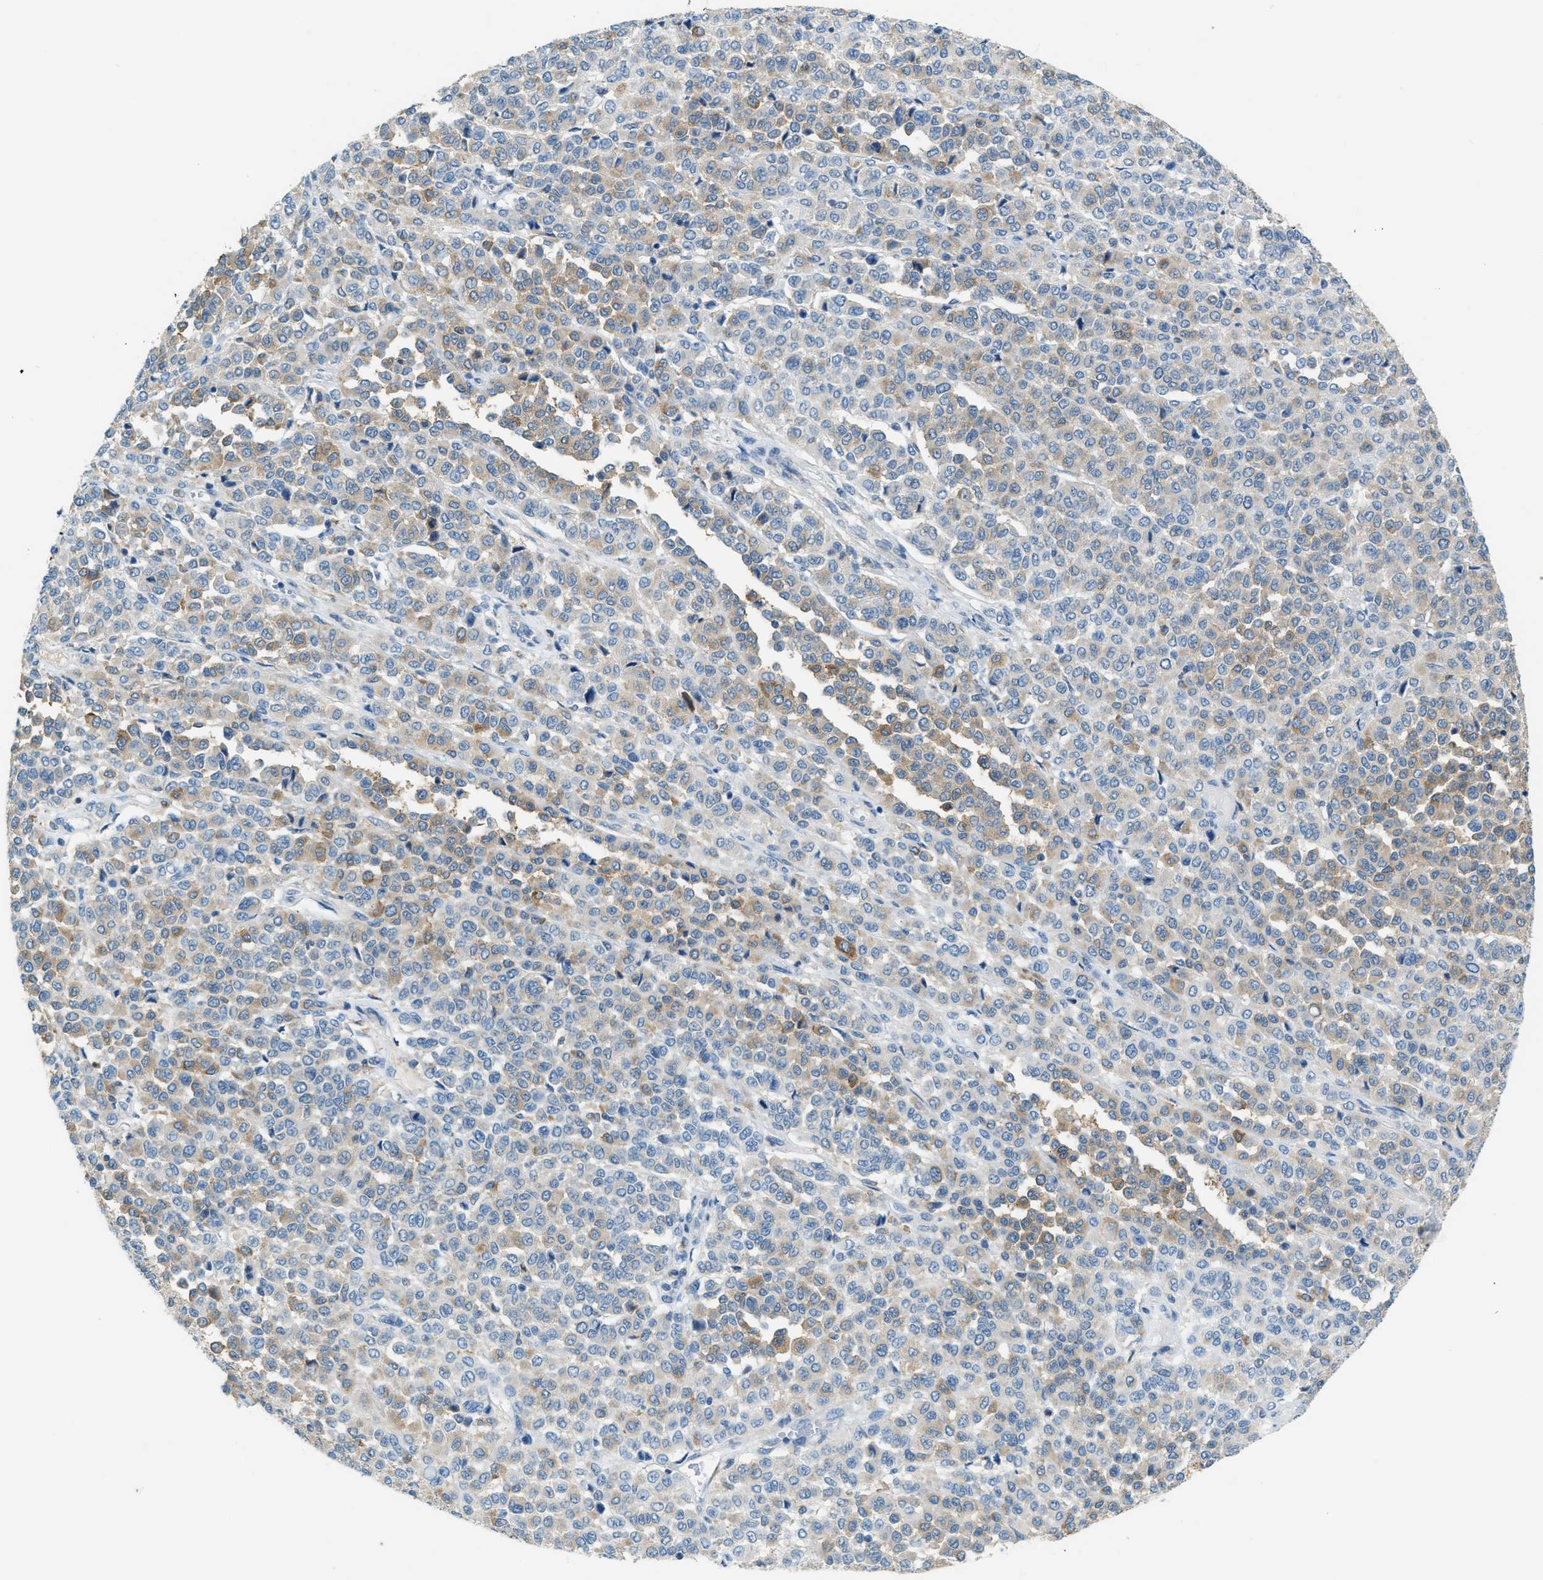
{"staining": {"intensity": "moderate", "quantity": "<25%", "location": "cytoplasmic/membranous"}, "tissue": "melanoma", "cell_type": "Tumor cells", "image_type": "cancer", "snomed": [{"axis": "morphology", "description": "Malignant melanoma, Metastatic site"}, {"axis": "topography", "description": "Pancreas"}], "caption": "Tumor cells demonstrate low levels of moderate cytoplasmic/membranous expression in about <25% of cells in human malignant melanoma (metastatic site).", "gene": "MATCAP2", "patient": {"sex": "female", "age": 30}}